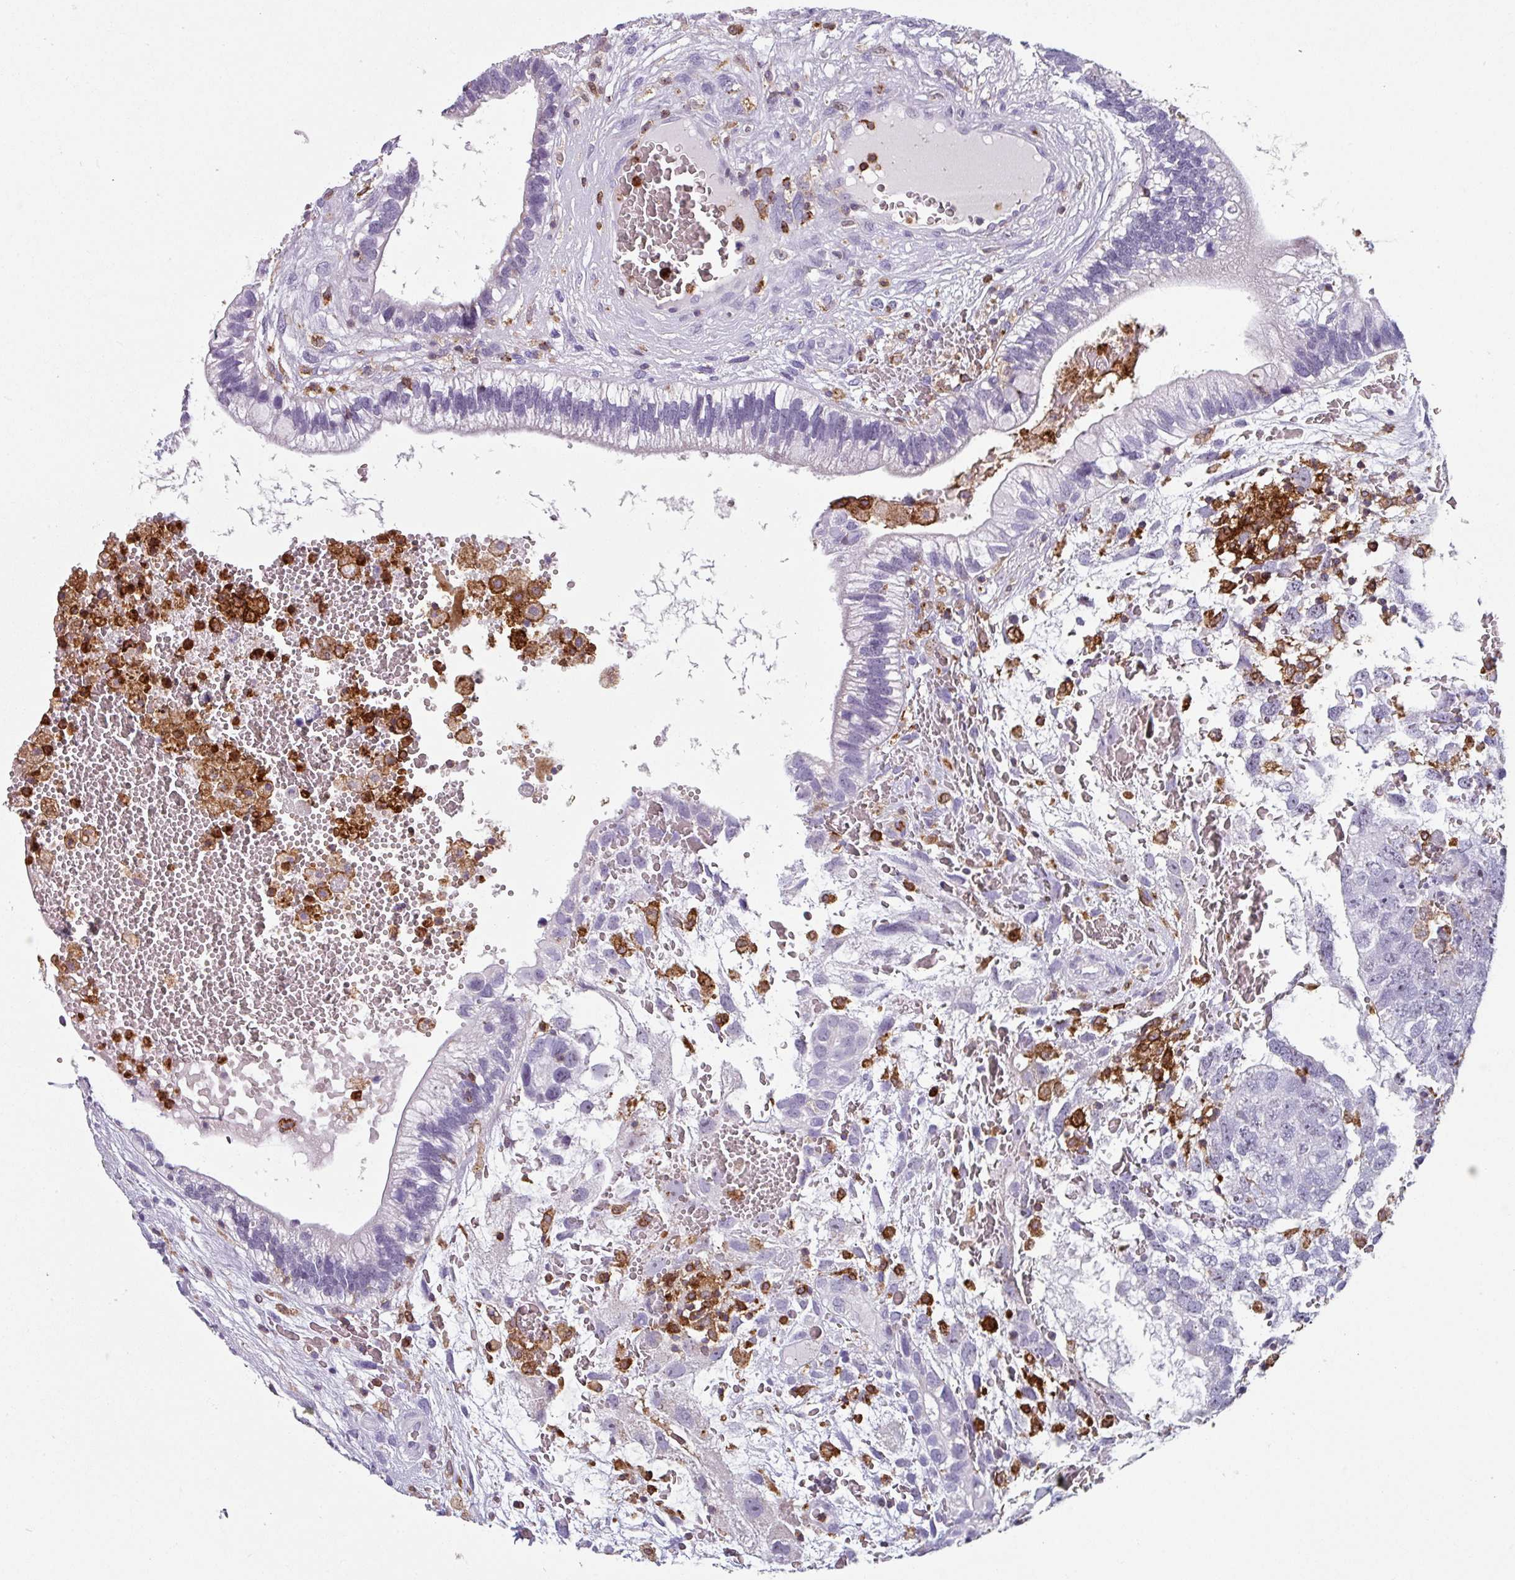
{"staining": {"intensity": "negative", "quantity": "none", "location": "none"}, "tissue": "testis cancer", "cell_type": "Tumor cells", "image_type": "cancer", "snomed": [{"axis": "morphology", "description": "Seminoma, NOS"}, {"axis": "morphology", "description": "Carcinoma, Embryonal, NOS"}, {"axis": "topography", "description": "Testis"}], "caption": "Protein analysis of testis cancer displays no significant positivity in tumor cells.", "gene": "EXOSC5", "patient": {"sex": "male", "age": 29}}